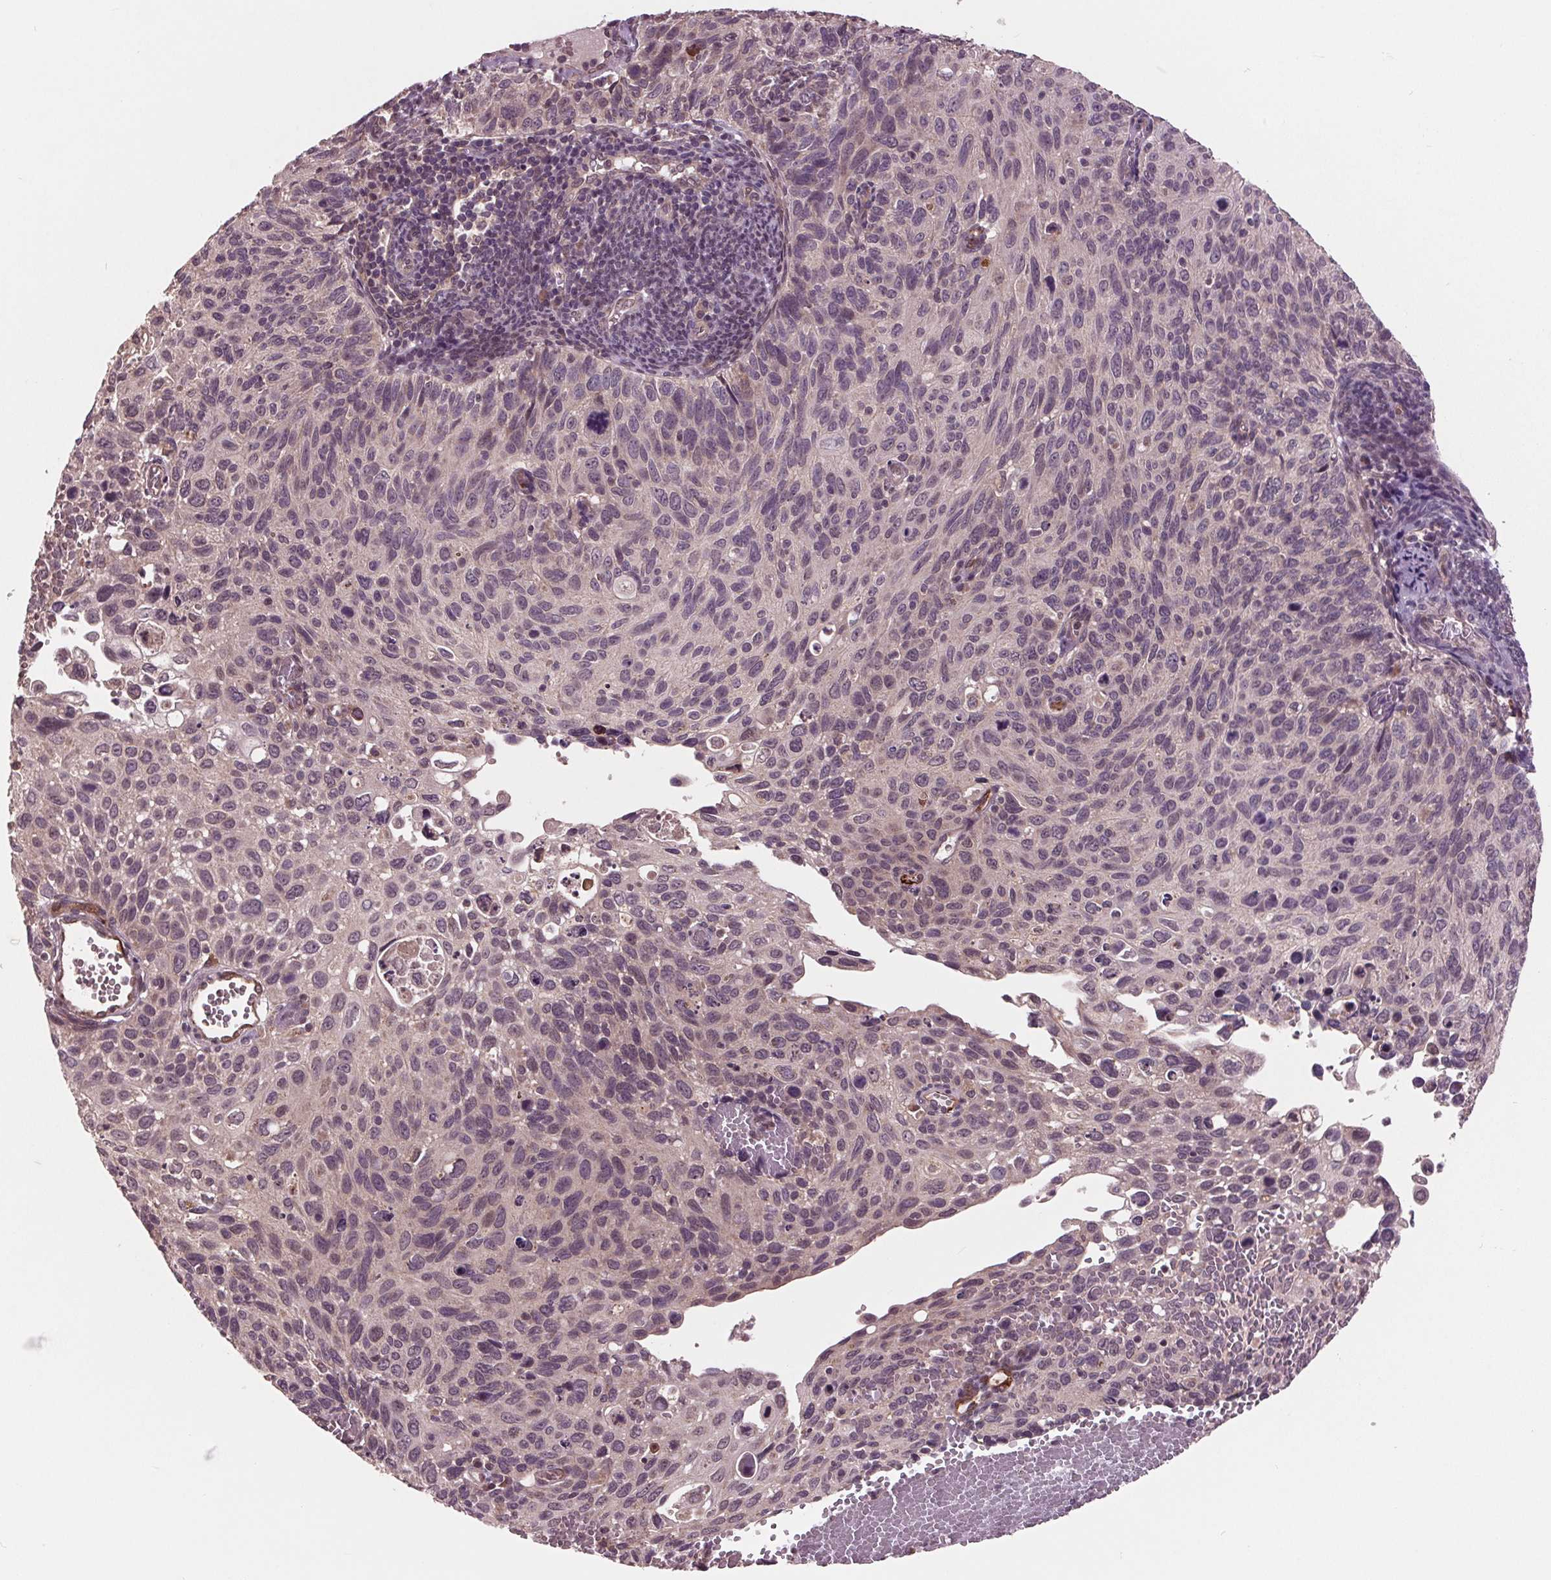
{"staining": {"intensity": "negative", "quantity": "none", "location": "none"}, "tissue": "cervical cancer", "cell_type": "Tumor cells", "image_type": "cancer", "snomed": [{"axis": "morphology", "description": "Squamous cell carcinoma, NOS"}, {"axis": "topography", "description": "Cervix"}], "caption": "Tumor cells show no significant protein expression in cervical cancer.", "gene": "MAPK8", "patient": {"sex": "female", "age": 70}}